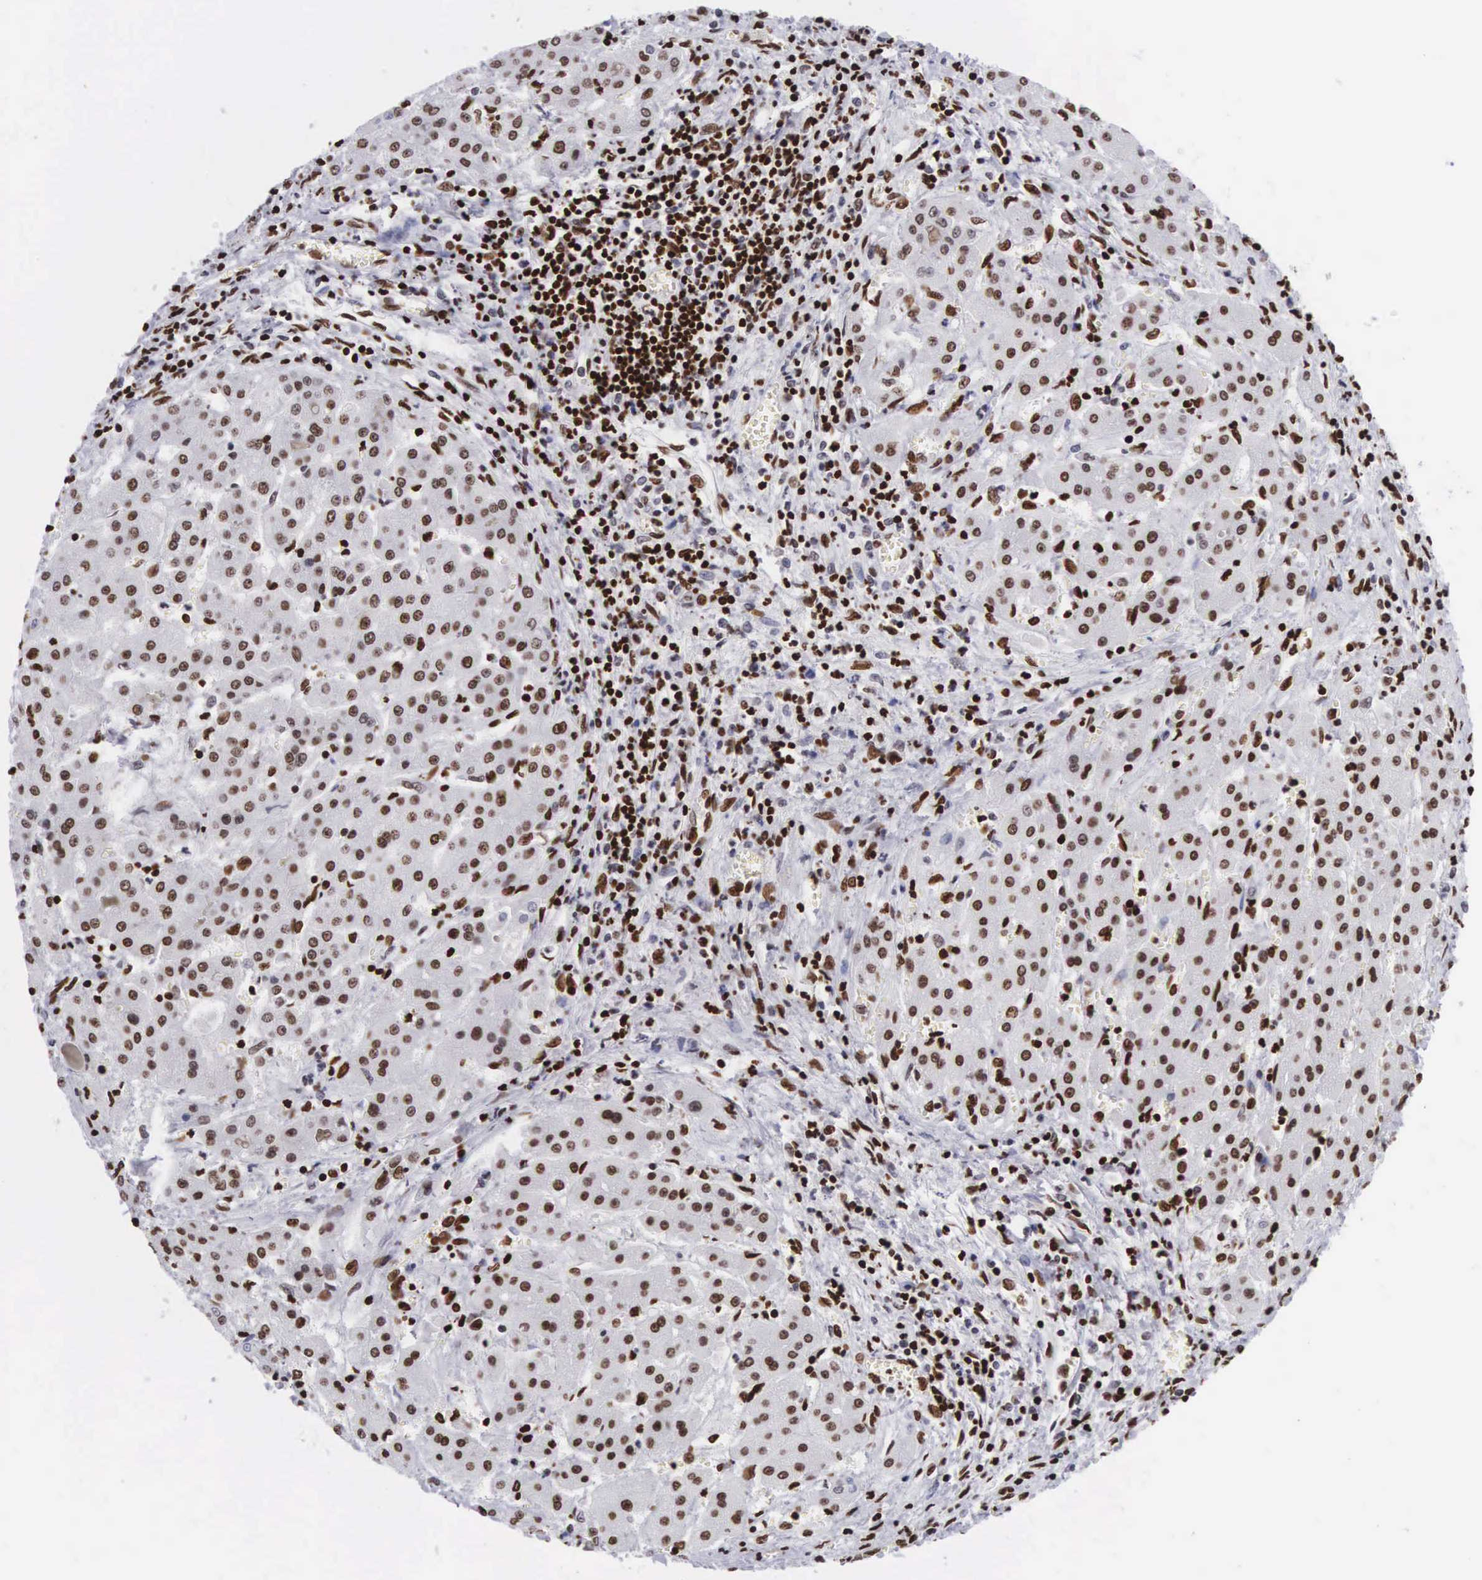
{"staining": {"intensity": "strong", "quantity": ">75%", "location": "nuclear"}, "tissue": "liver cancer", "cell_type": "Tumor cells", "image_type": "cancer", "snomed": [{"axis": "morphology", "description": "Carcinoma, Hepatocellular, NOS"}, {"axis": "topography", "description": "Liver"}], "caption": "Liver hepatocellular carcinoma was stained to show a protein in brown. There is high levels of strong nuclear expression in about >75% of tumor cells.", "gene": "MECP2", "patient": {"sex": "male", "age": 24}}